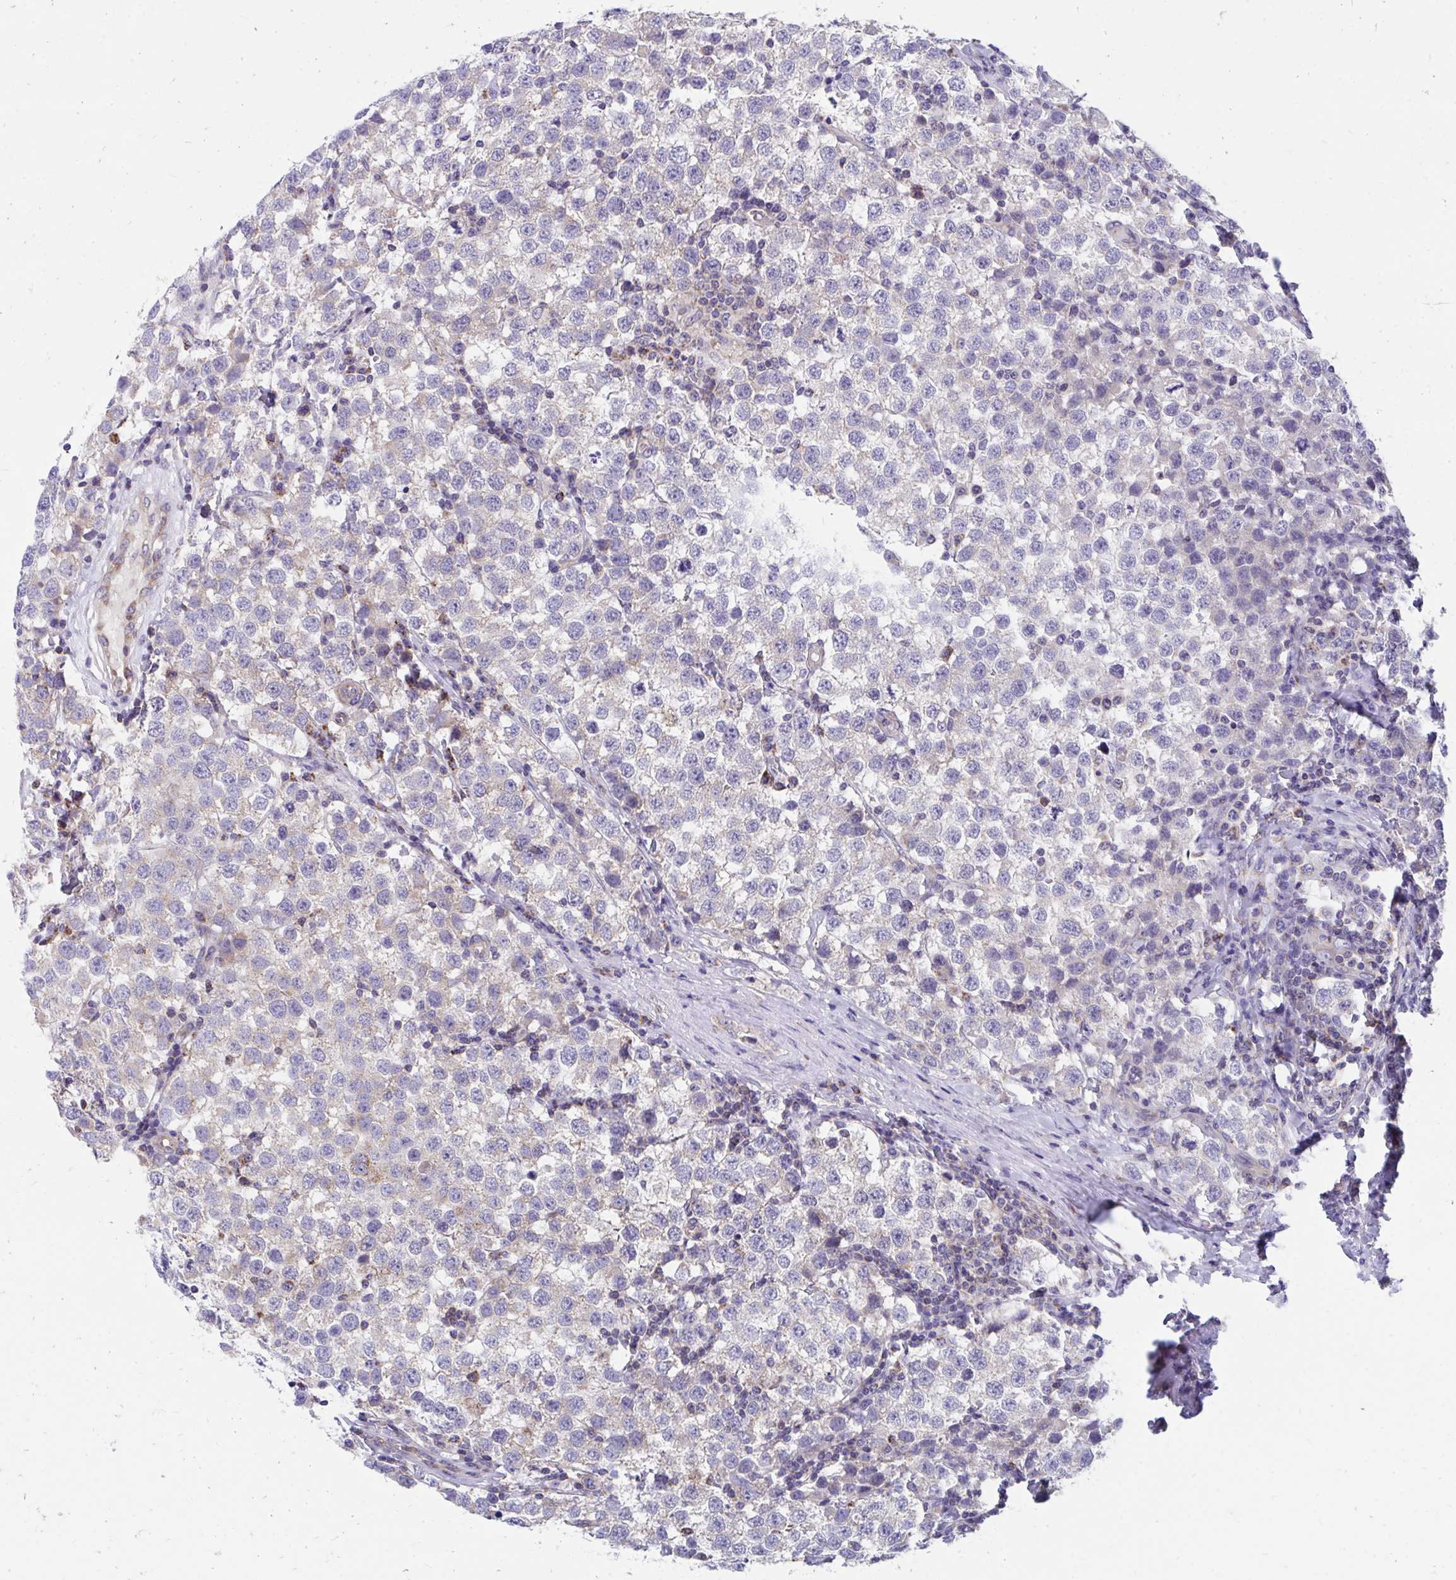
{"staining": {"intensity": "negative", "quantity": "none", "location": "none"}, "tissue": "testis cancer", "cell_type": "Tumor cells", "image_type": "cancer", "snomed": [{"axis": "morphology", "description": "Seminoma, NOS"}, {"axis": "topography", "description": "Testis"}], "caption": "Tumor cells show no significant protein positivity in testis seminoma.", "gene": "FHIP1B", "patient": {"sex": "male", "age": 34}}